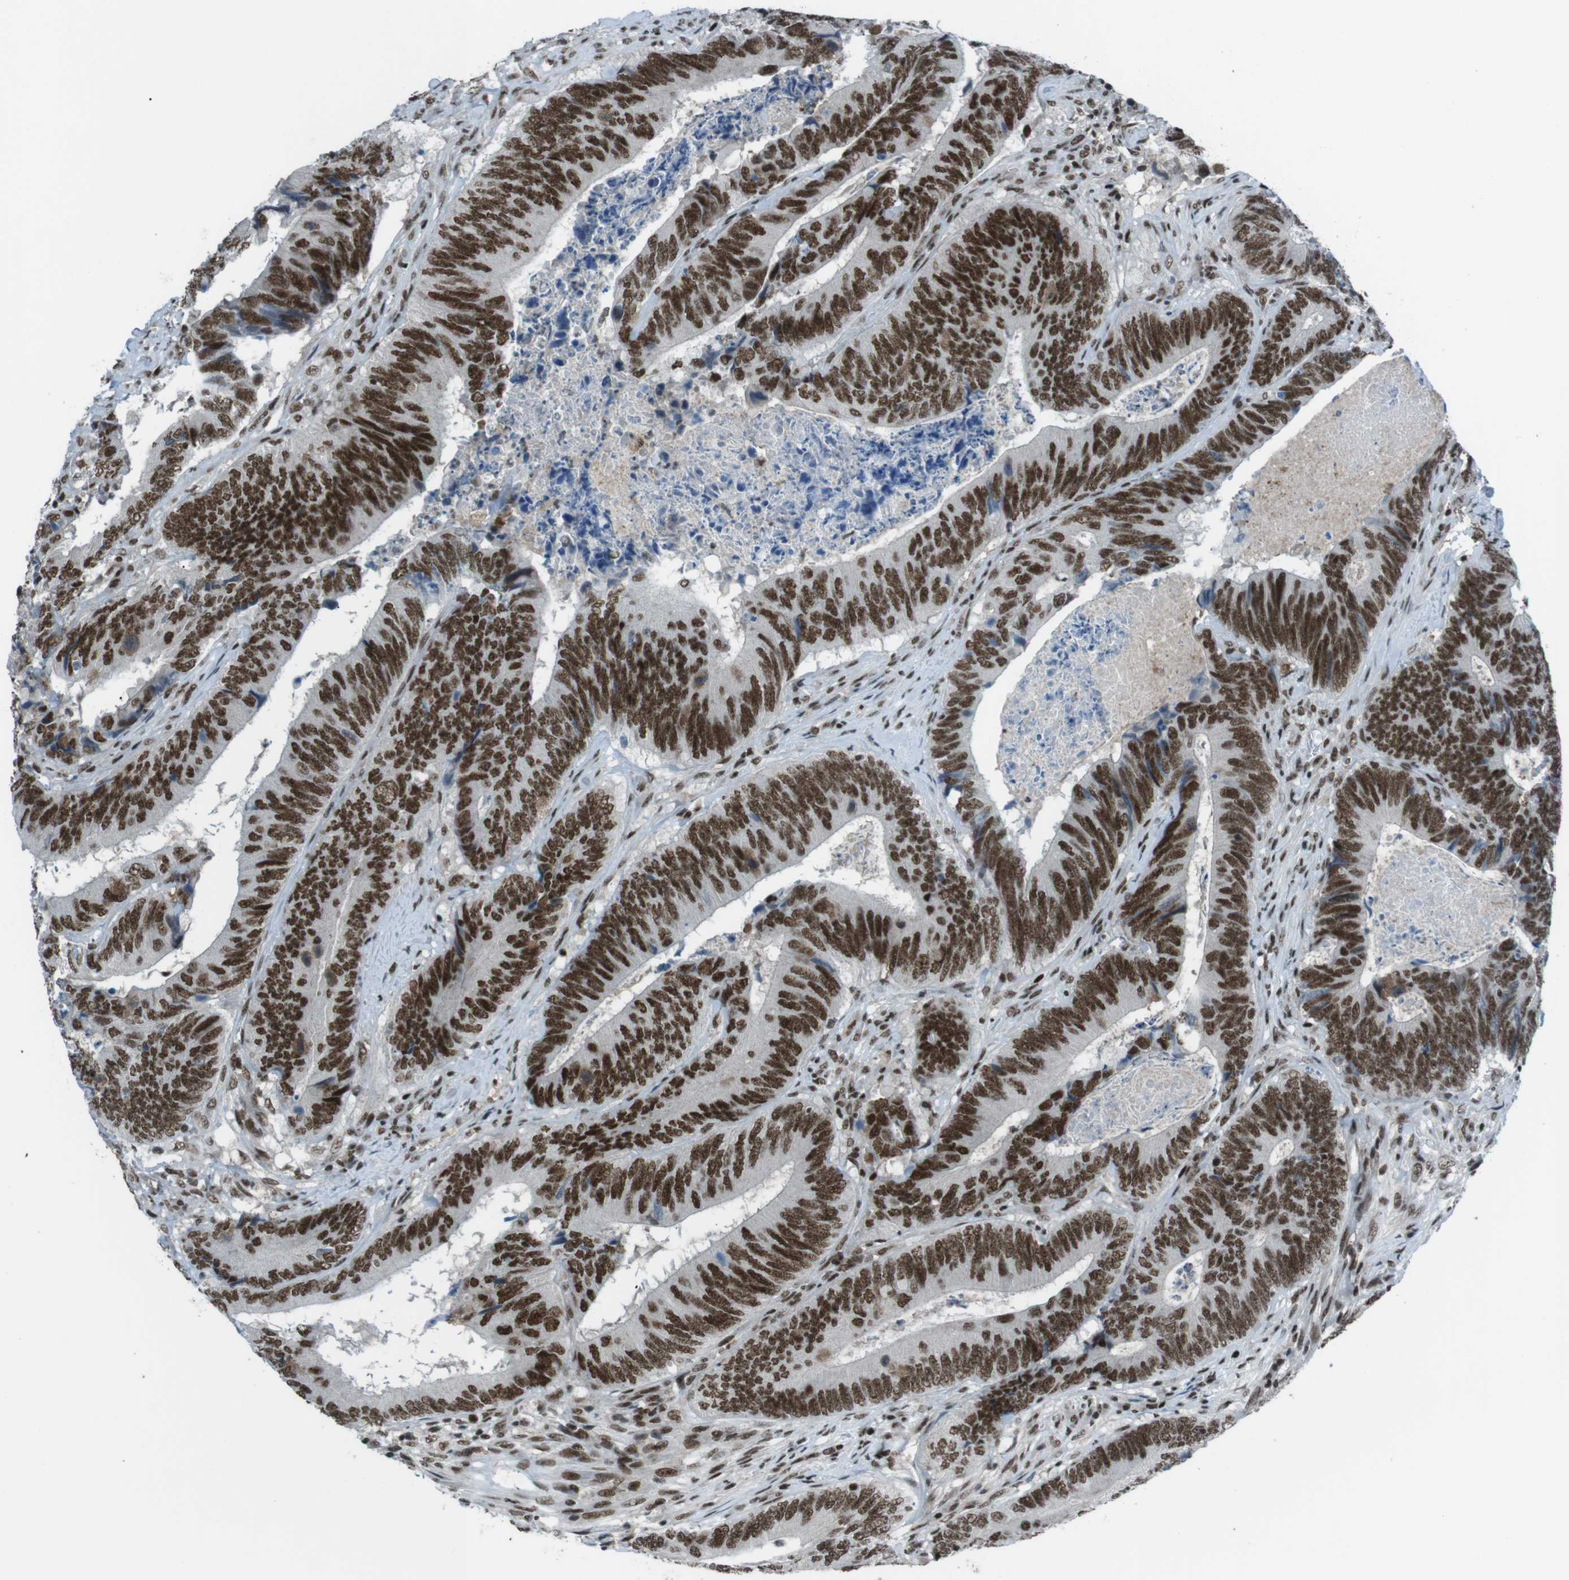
{"staining": {"intensity": "strong", "quantity": ">75%", "location": "nuclear"}, "tissue": "colorectal cancer", "cell_type": "Tumor cells", "image_type": "cancer", "snomed": [{"axis": "morphology", "description": "Normal tissue, NOS"}, {"axis": "morphology", "description": "Adenocarcinoma, NOS"}, {"axis": "topography", "description": "Colon"}], "caption": "Immunohistochemistry staining of adenocarcinoma (colorectal), which reveals high levels of strong nuclear staining in about >75% of tumor cells indicating strong nuclear protein staining. The staining was performed using DAB (brown) for protein detection and nuclei were counterstained in hematoxylin (blue).", "gene": "TAF1", "patient": {"sex": "male", "age": 56}}